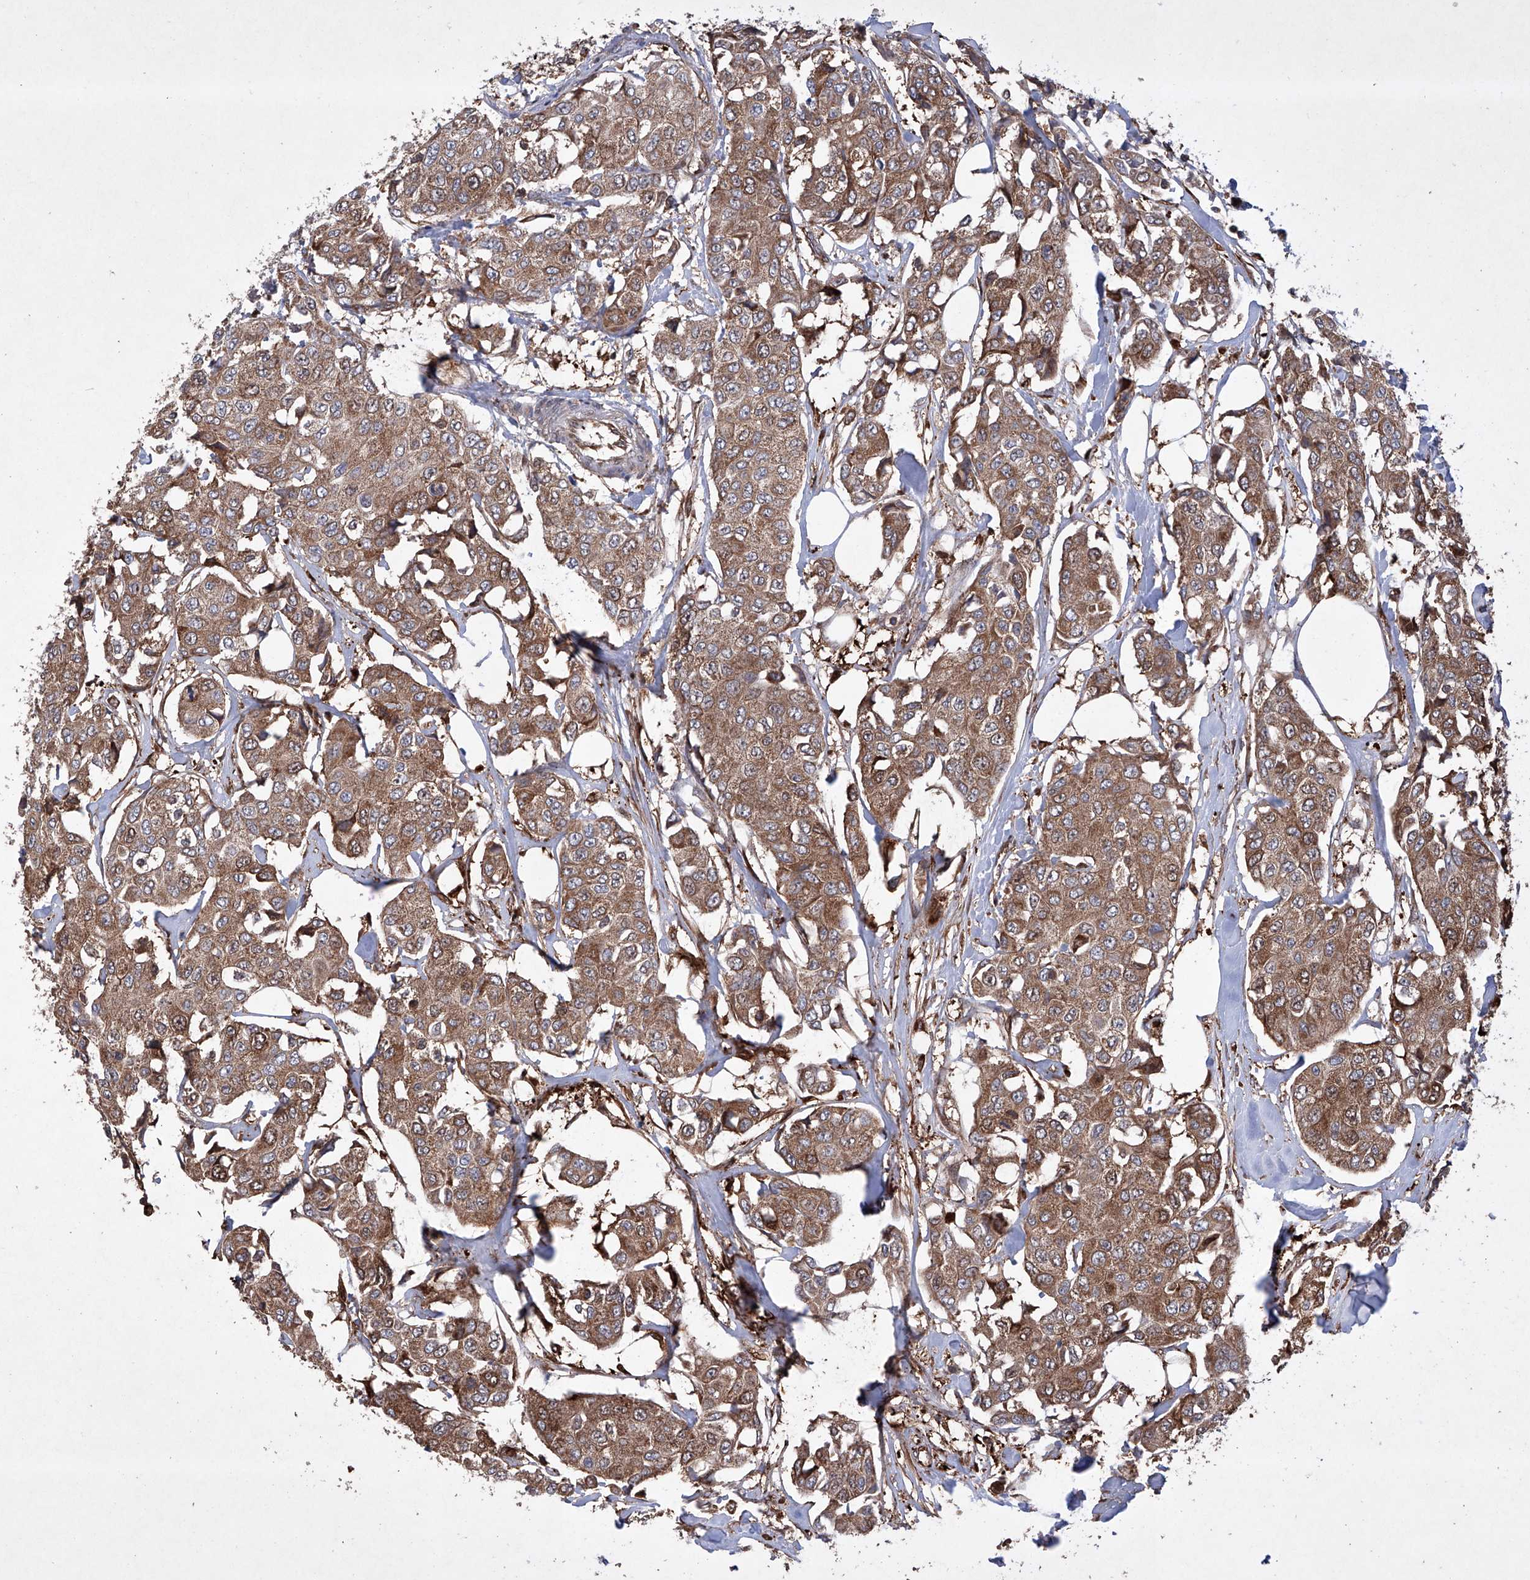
{"staining": {"intensity": "moderate", "quantity": ">75%", "location": "cytoplasmic/membranous"}, "tissue": "breast cancer", "cell_type": "Tumor cells", "image_type": "cancer", "snomed": [{"axis": "morphology", "description": "Duct carcinoma"}, {"axis": "topography", "description": "Breast"}], "caption": "Protein staining reveals moderate cytoplasmic/membranous staining in about >75% of tumor cells in breast invasive ductal carcinoma. Nuclei are stained in blue.", "gene": "TIMM23", "patient": {"sex": "female", "age": 80}}